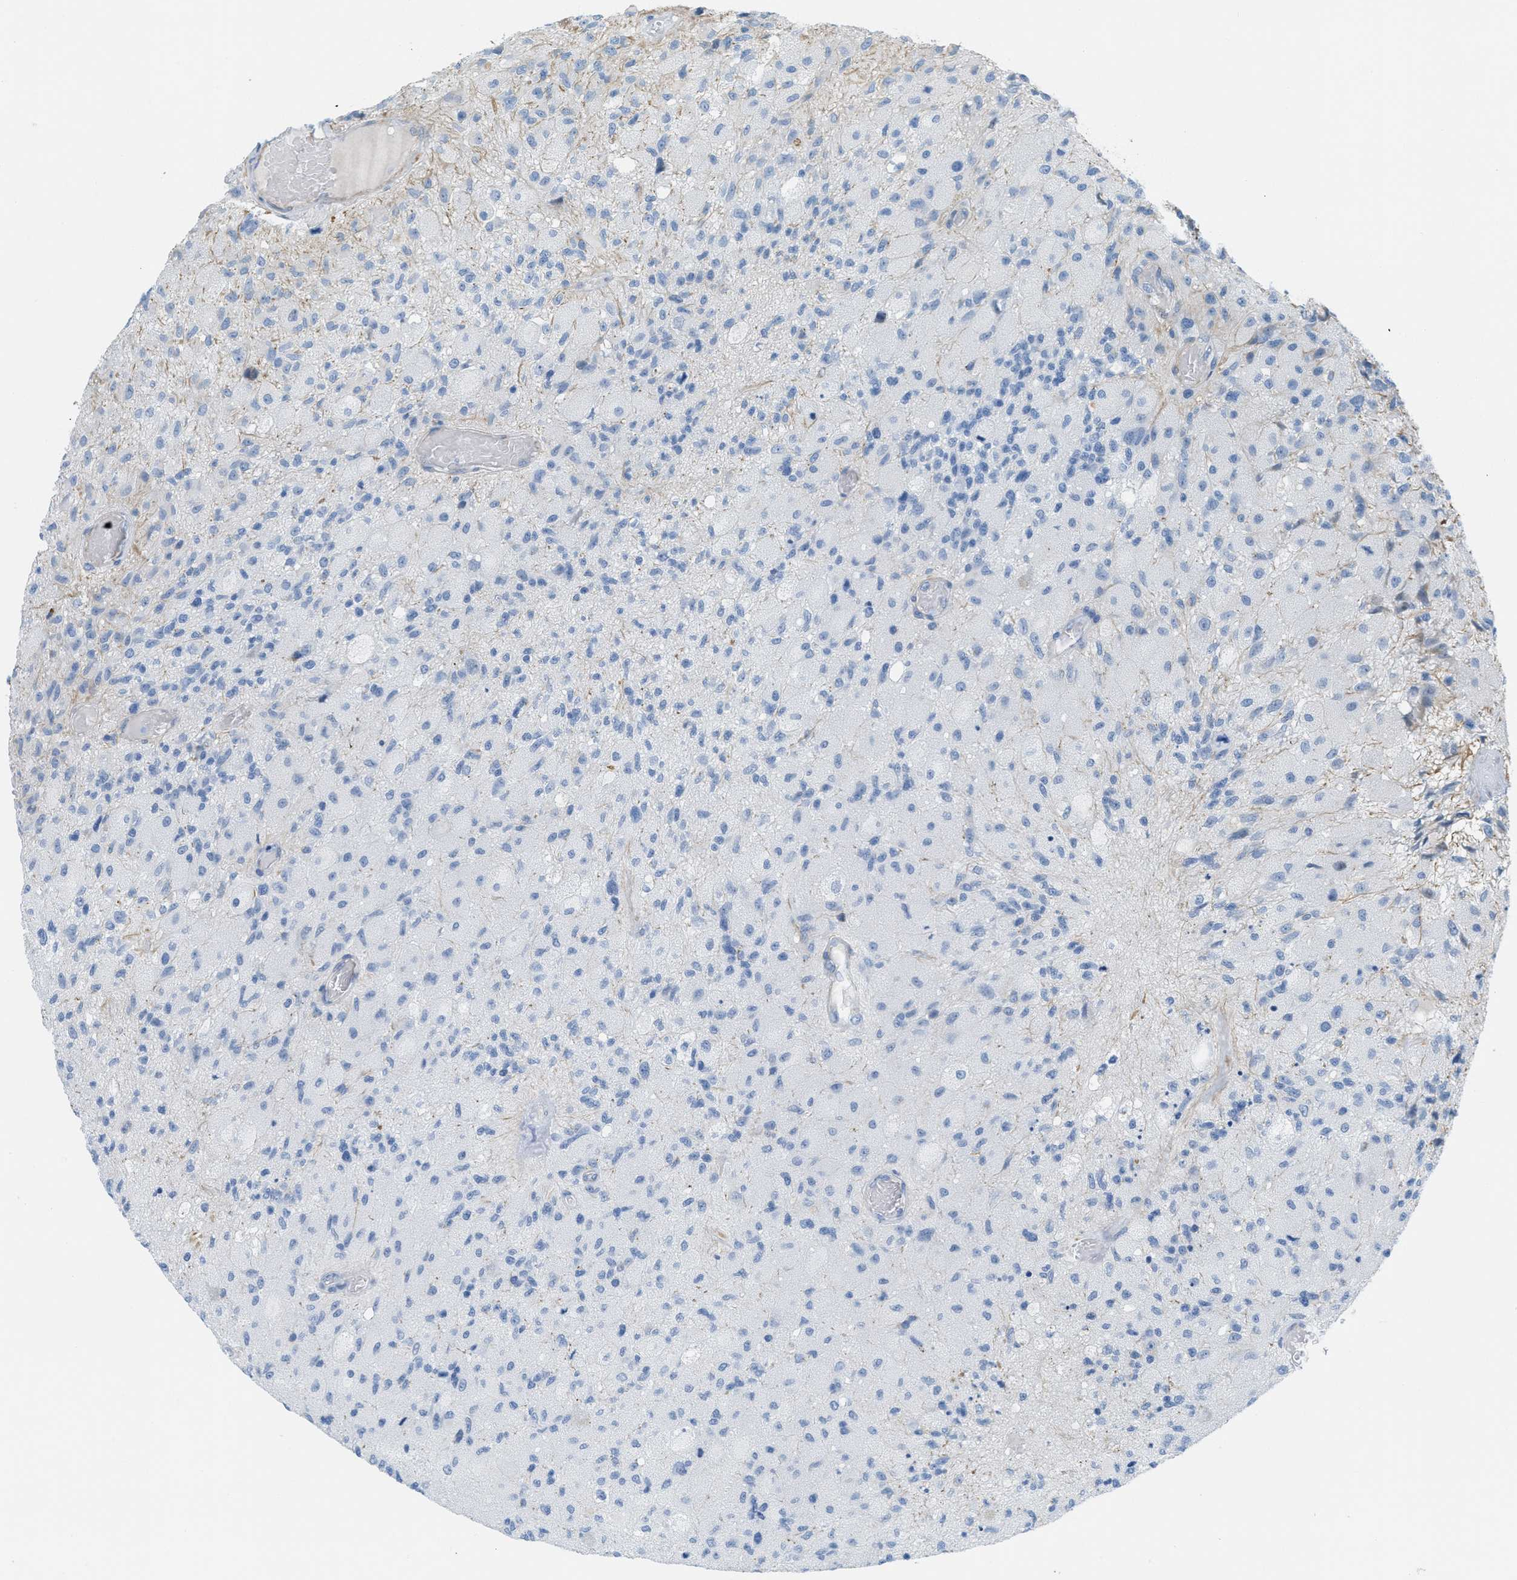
{"staining": {"intensity": "negative", "quantity": "none", "location": "none"}, "tissue": "glioma", "cell_type": "Tumor cells", "image_type": "cancer", "snomed": [{"axis": "morphology", "description": "Normal tissue, NOS"}, {"axis": "morphology", "description": "Glioma, malignant, High grade"}, {"axis": "topography", "description": "Cerebral cortex"}], "caption": "Immunohistochemistry (IHC) of human glioma shows no expression in tumor cells.", "gene": "SLC12A1", "patient": {"sex": "male", "age": 77}}